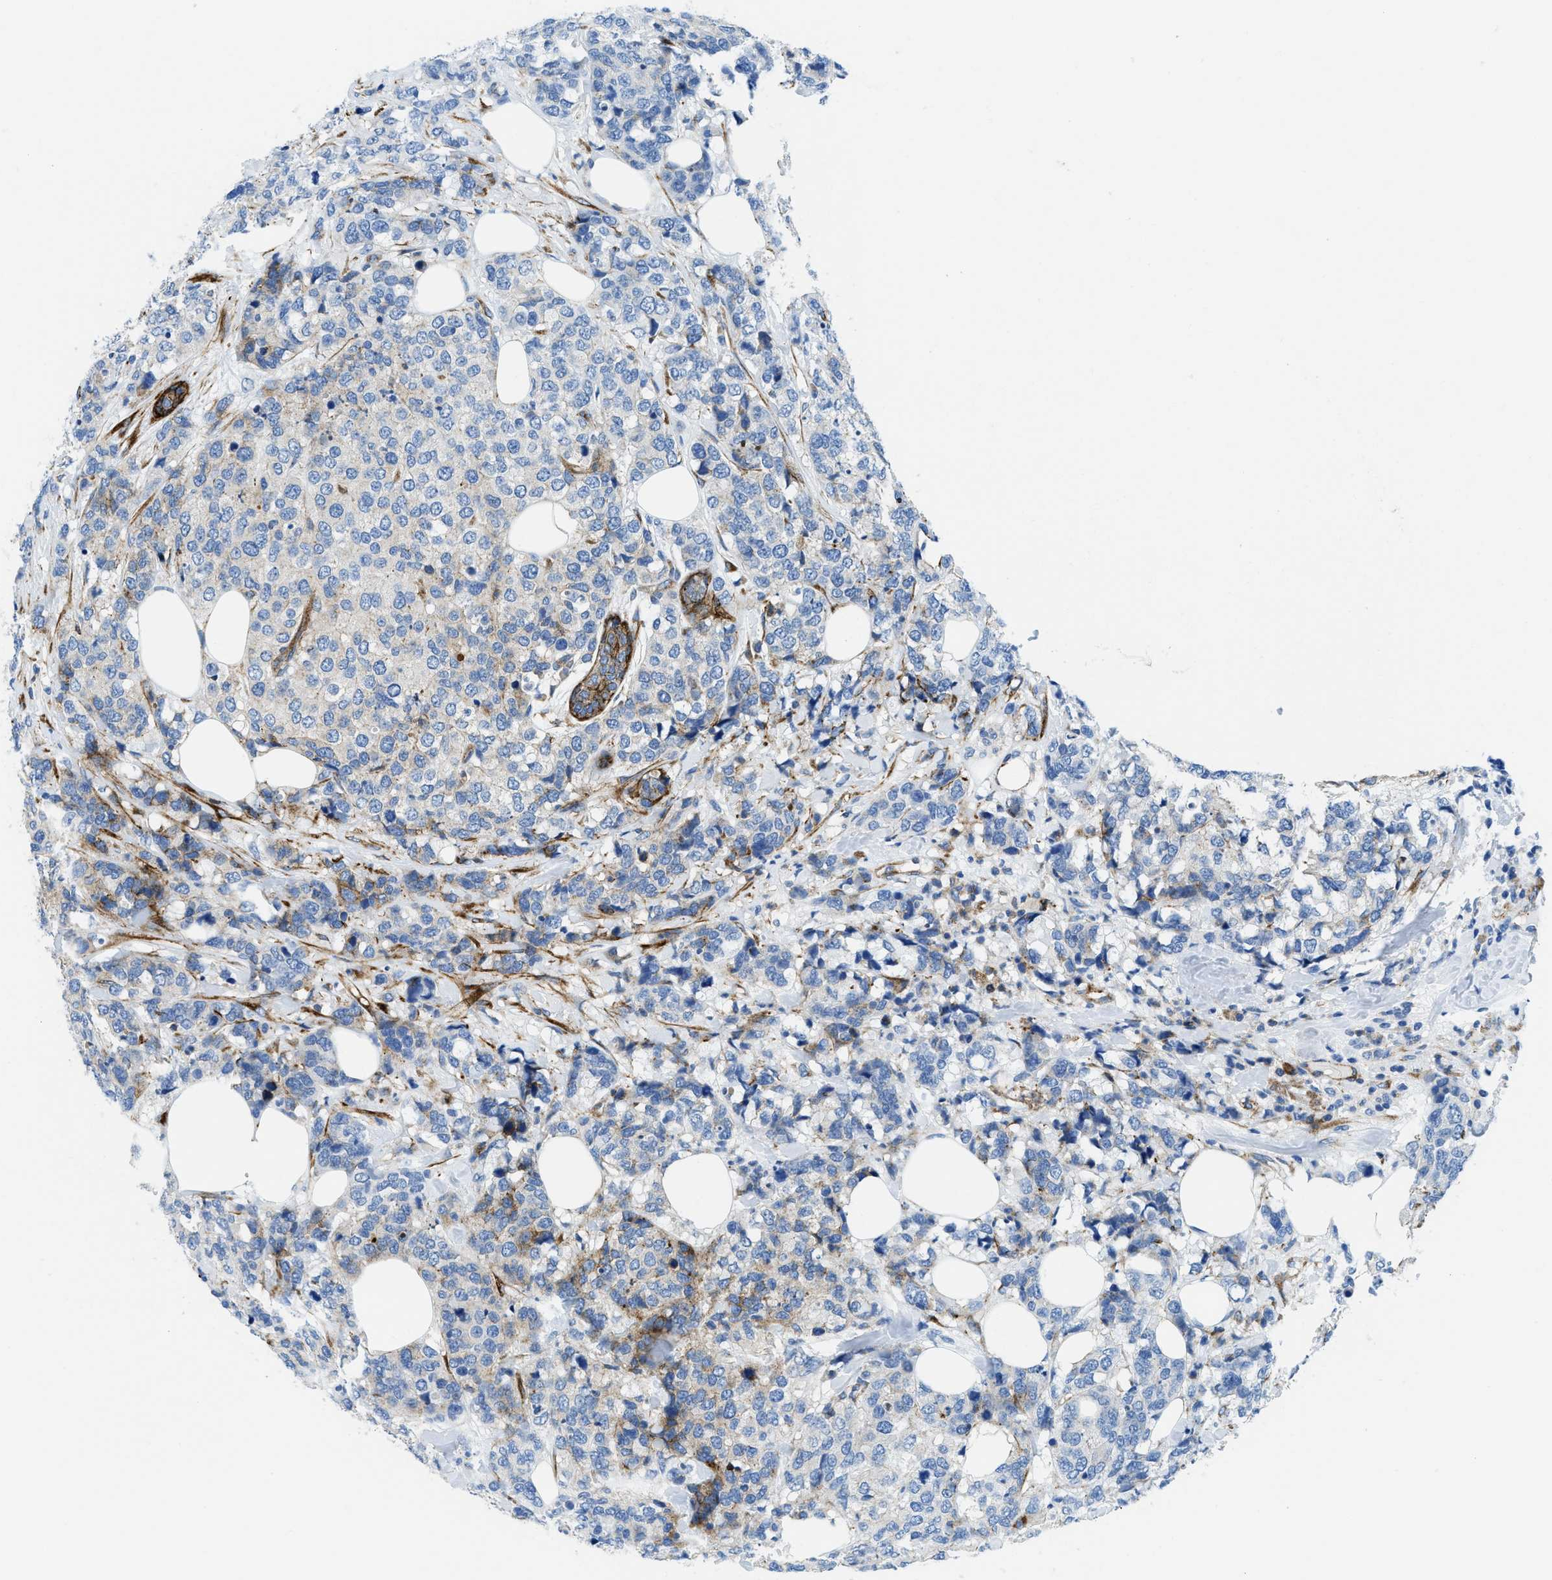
{"staining": {"intensity": "weak", "quantity": "<25%", "location": "cytoplasmic/membranous"}, "tissue": "breast cancer", "cell_type": "Tumor cells", "image_type": "cancer", "snomed": [{"axis": "morphology", "description": "Lobular carcinoma"}, {"axis": "topography", "description": "Breast"}], "caption": "High power microscopy histopathology image of an immunohistochemistry (IHC) photomicrograph of breast cancer, revealing no significant expression in tumor cells.", "gene": "CUTA", "patient": {"sex": "female", "age": 59}}